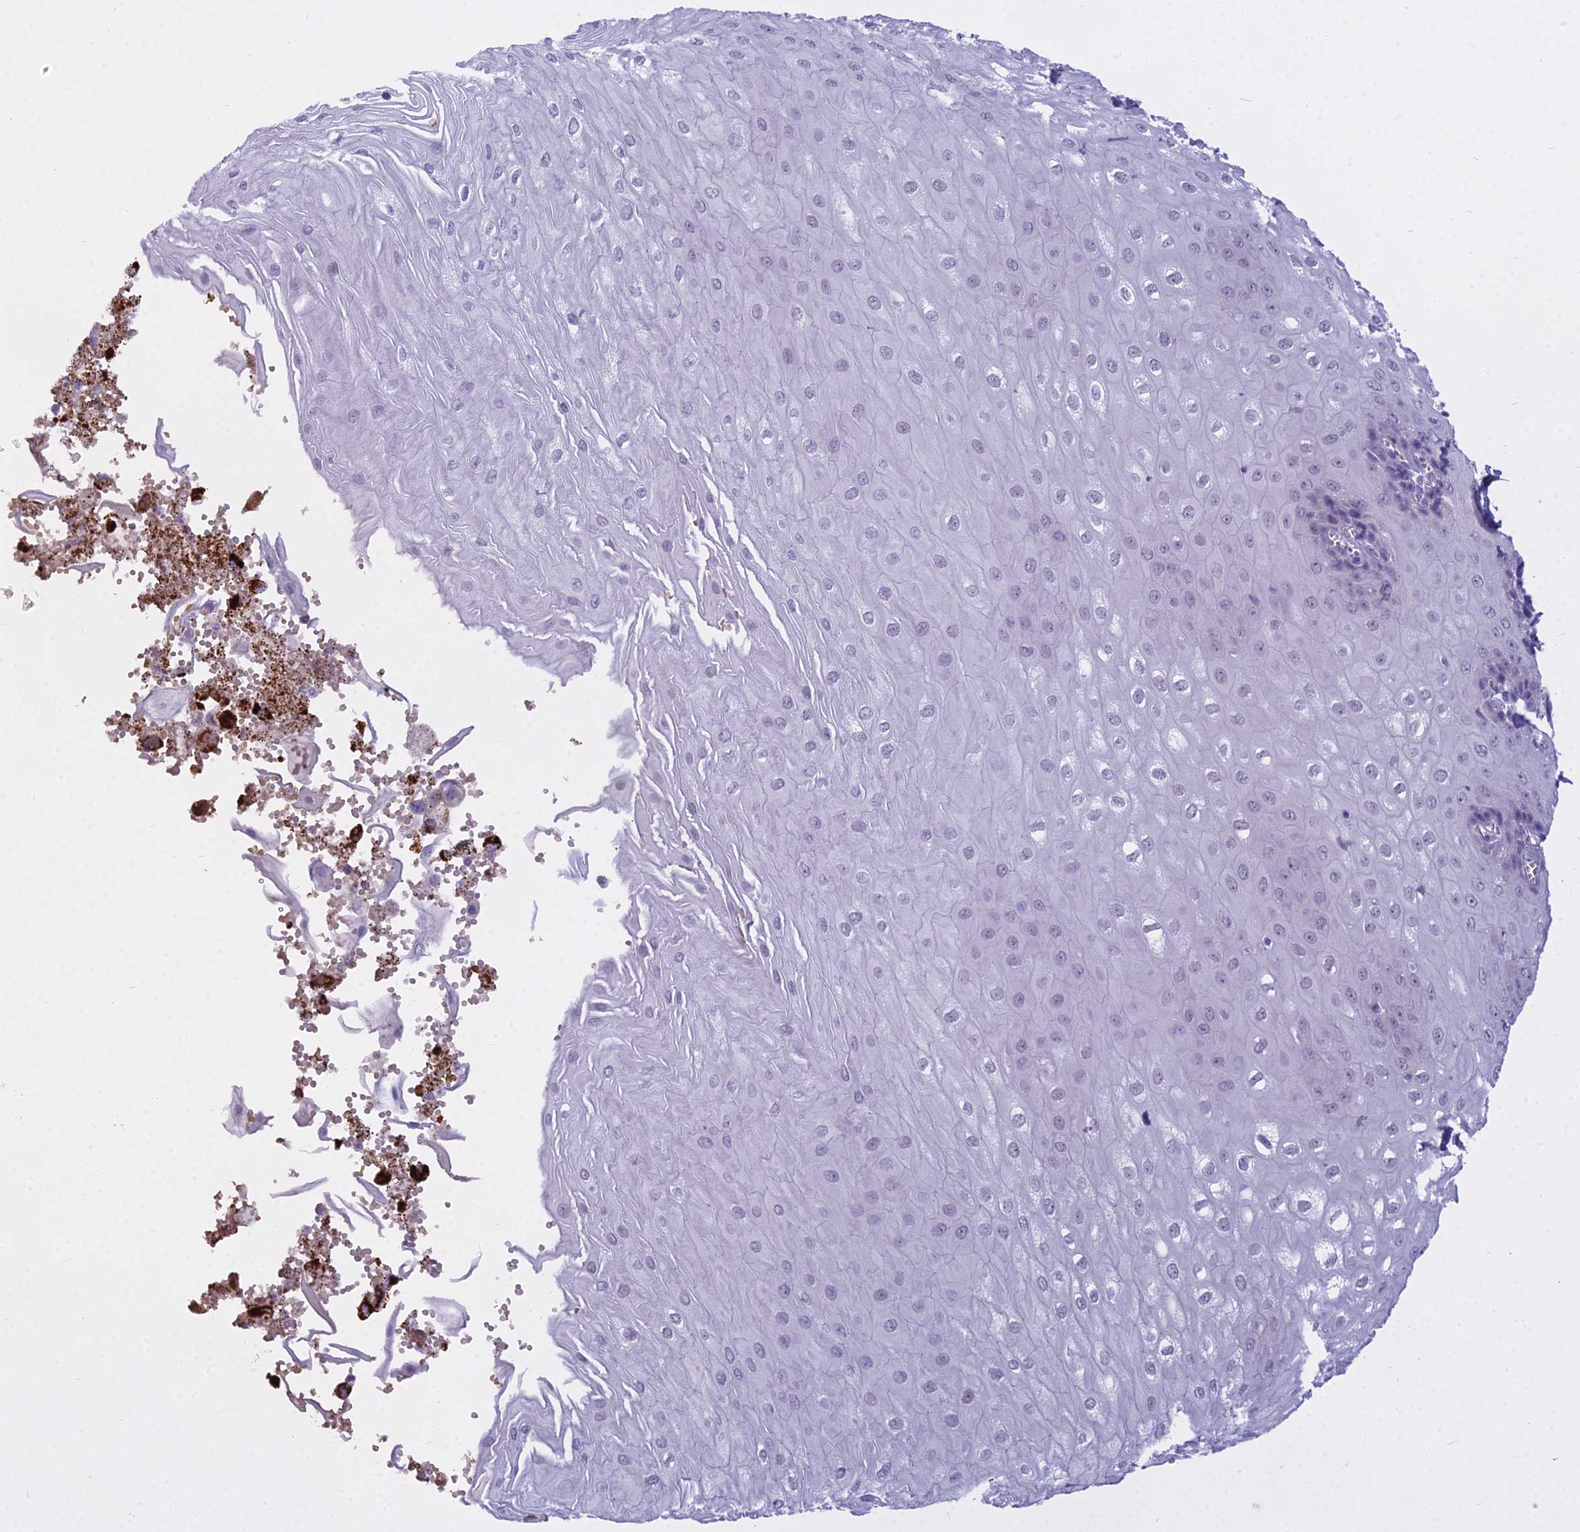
{"staining": {"intensity": "negative", "quantity": "none", "location": "none"}, "tissue": "esophagus", "cell_type": "Squamous epithelial cells", "image_type": "normal", "snomed": [{"axis": "morphology", "description": "Normal tissue, NOS"}, {"axis": "topography", "description": "Esophagus"}], "caption": "A high-resolution image shows immunohistochemistry staining of unremarkable esophagus, which exhibits no significant positivity in squamous epithelial cells.", "gene": "OSTN", "patient": {"sex": "male", "age": 60}}